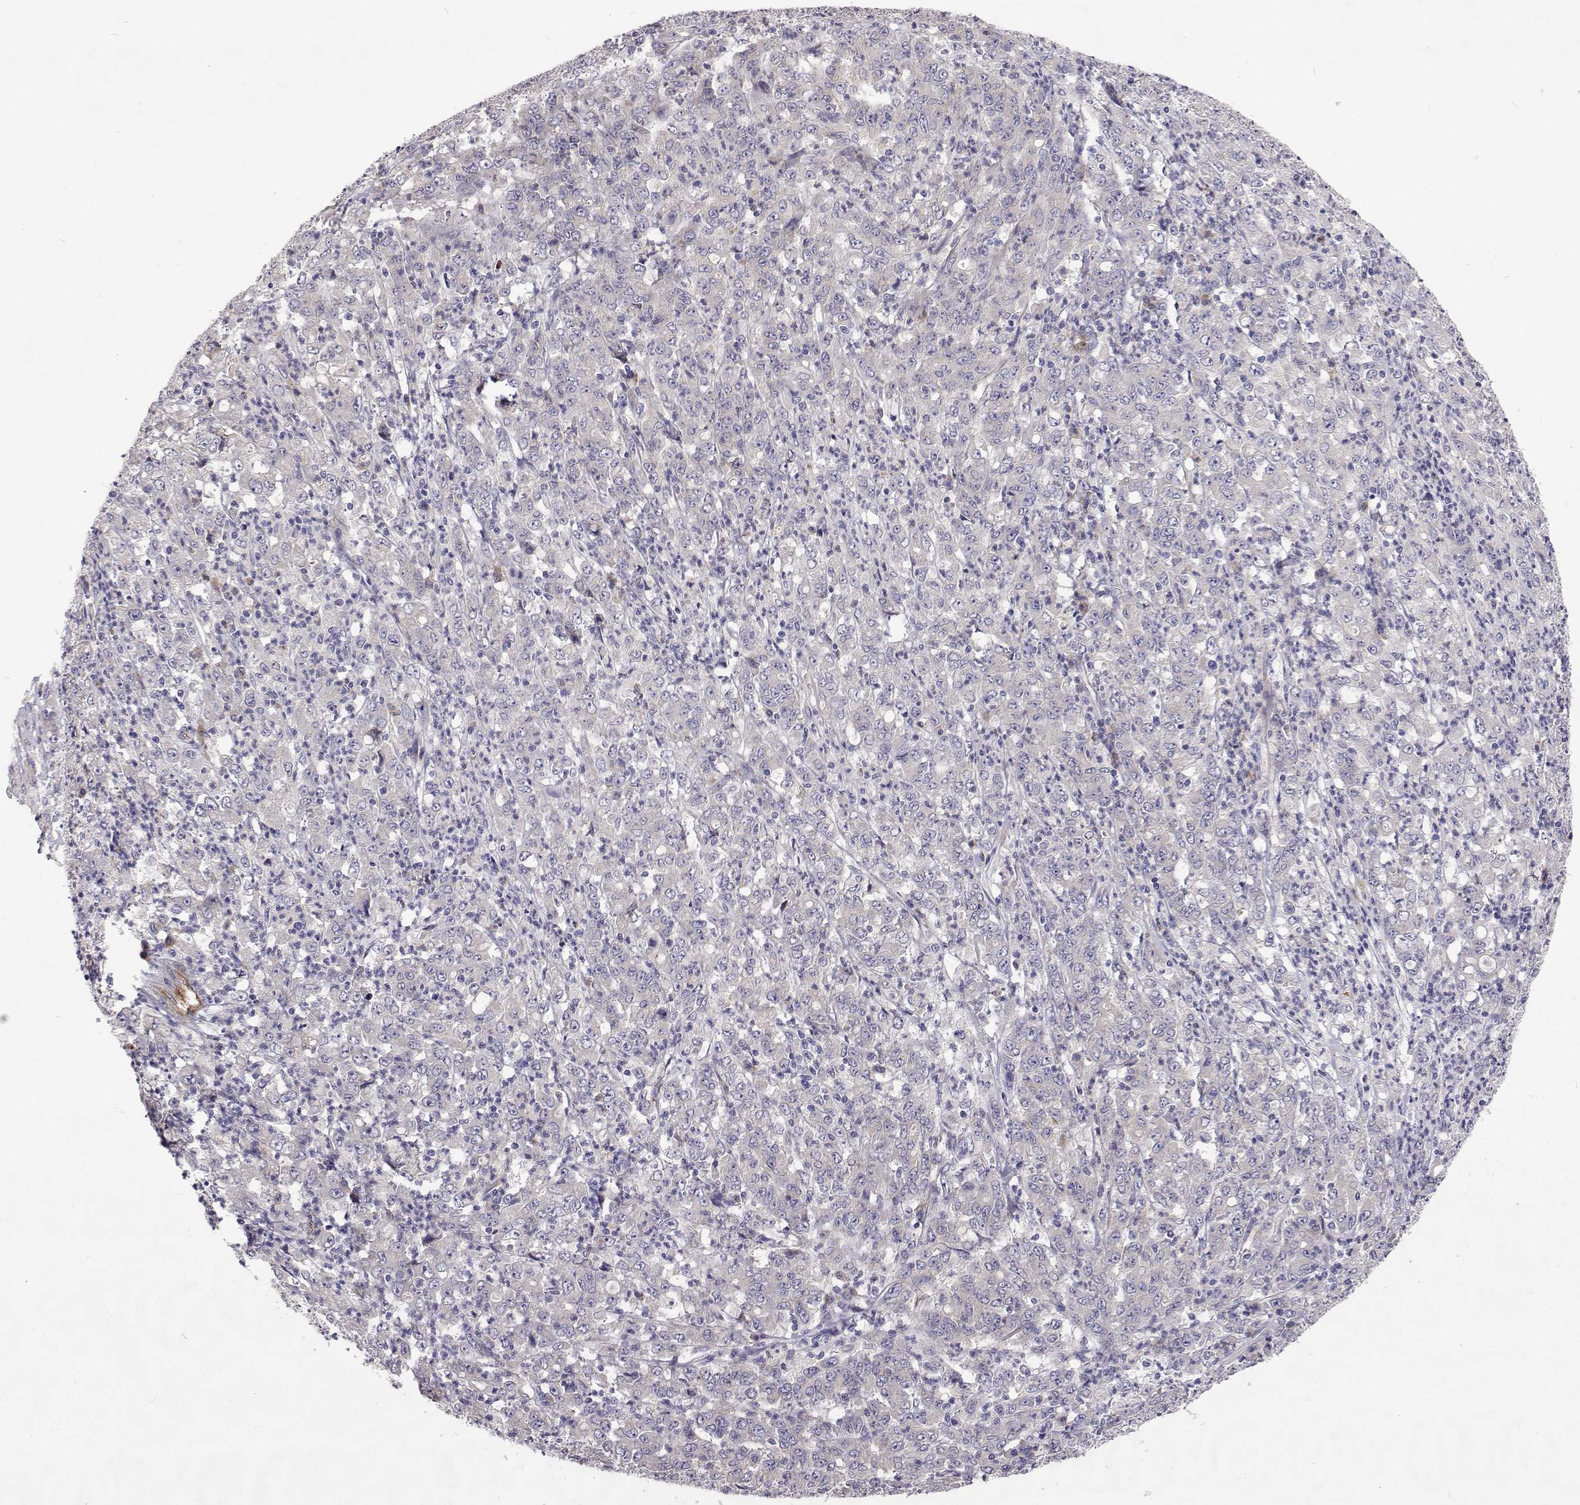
{"staining": {"intensity": "negative", "quantity": "none", "location": "none"}, "tissue": "stomach cancer", "cell_type": "Tumor cells", "image_type": "cancer", "snomed": [{"axis": "morphology", "description": "Adenocarcinoma, NOS"}, {"axis": "topography", "description": "Stomach, lower"}], "caption": "Immunohistochemistry (IHC) histopathology image of adenocarcinoma (stomach) stained for a protein (brown), which exhibits no staining in tumor cells.", "gene": "NPR3", "patient": {"sex": "female", "age": 71}}